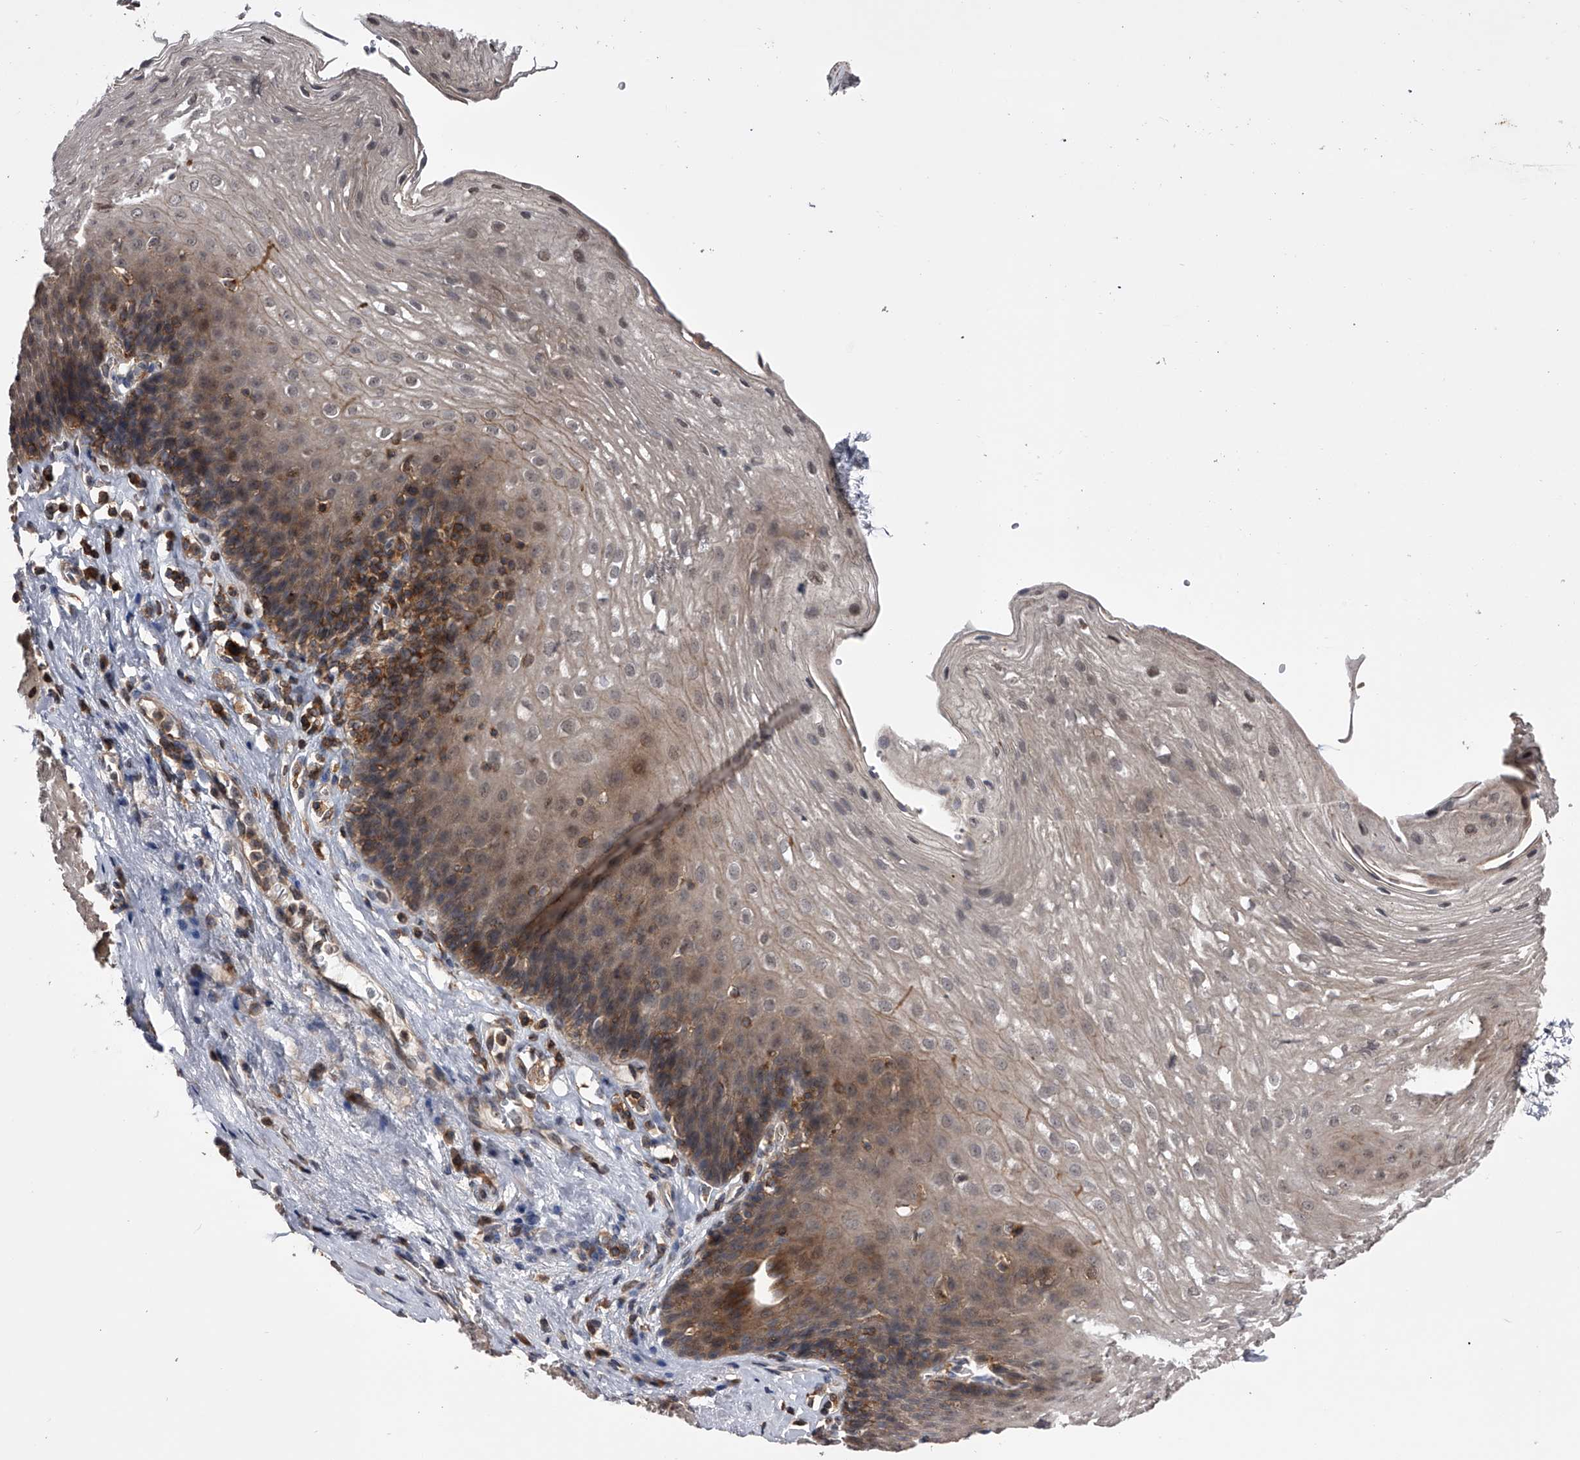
{"staining": {"intensity": "moderate", "quantity": "25%-75%", "location": "cytoplasmic/membranous,nuclear"}, "tissue": "esophagus", "cell_type": "Squamous epithelial cells", "image_type": "normal", "snomed": [{"axis": "morphology", "description": "Normal tissue, NOS"}, {"axis": "topography", "description": "Esophagus"}], "caption": "Moderate cytoplasmic/membranous,nuclear positivity for a protein is identified in approximately 25%-75% of squamous epithelial cells of unremarkable esophagus using immunohistochemistry (IHC).", "gene": "PAN3", "patient": {"sex": "female", "age": 66}}